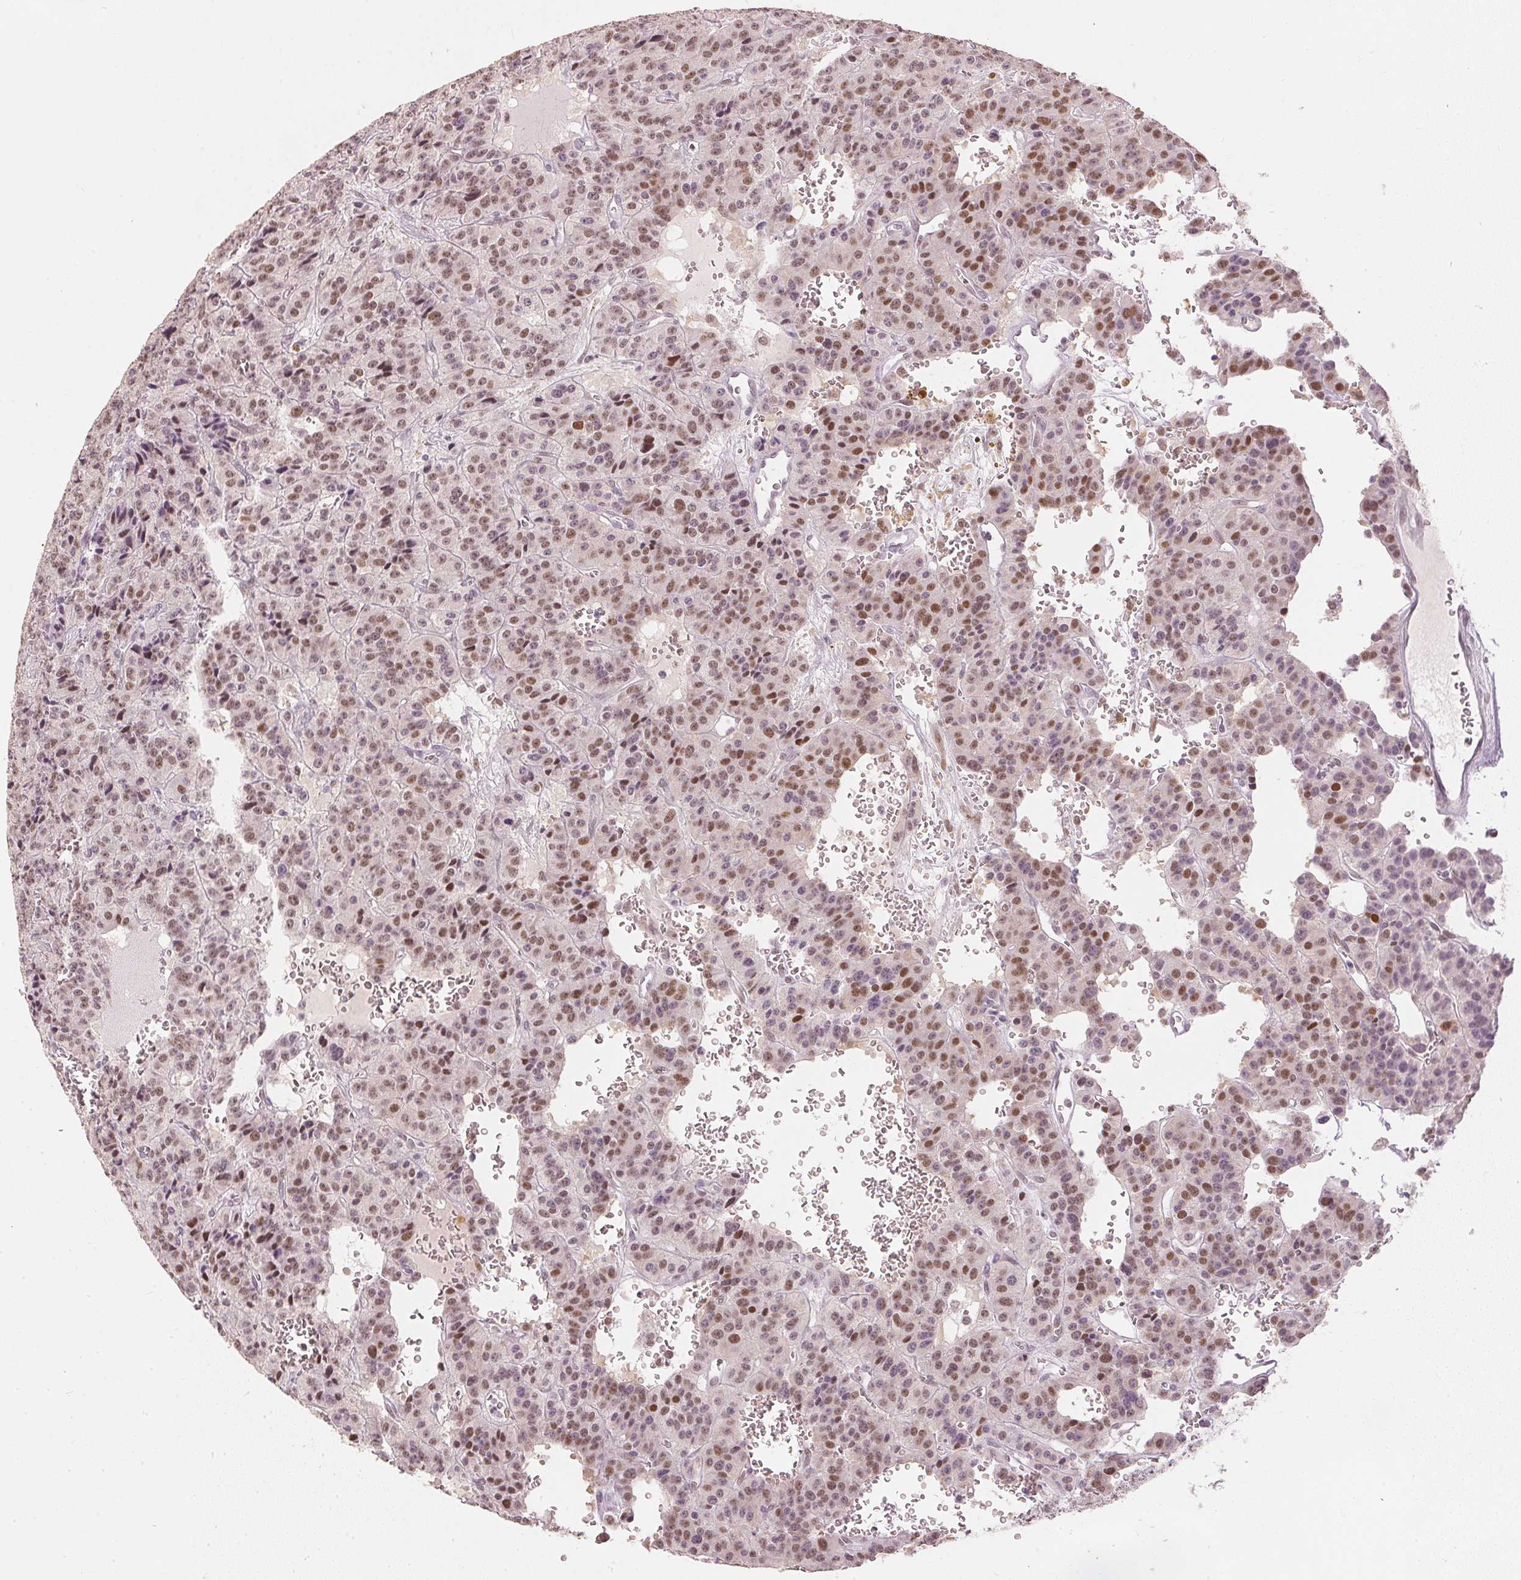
{"staining": {"intensity": "moderate", "quantity": "25%-75%", "location": "nuclear"}, "tissue": "carcinoid", "cell_type": "Tumor cells", "image_type": "cancer", "snomed": [{"axis": "morphology", "description": "Carcinoid, malignant, NOS"}, {"axis": "topography", "description": "Lung"}], "caption": "High-magnification brightfield microscopy of carcinoid stained with DAB (3,3'-diaminobenzidine) (brown) and counterstained with hematoxylin (blue). tumor cells exhibit moderate nuclear staining is appreciated in about25%-75% of cells.", "gene": "SLC39A3", "patient": {"sex": "female", "age": 71}}